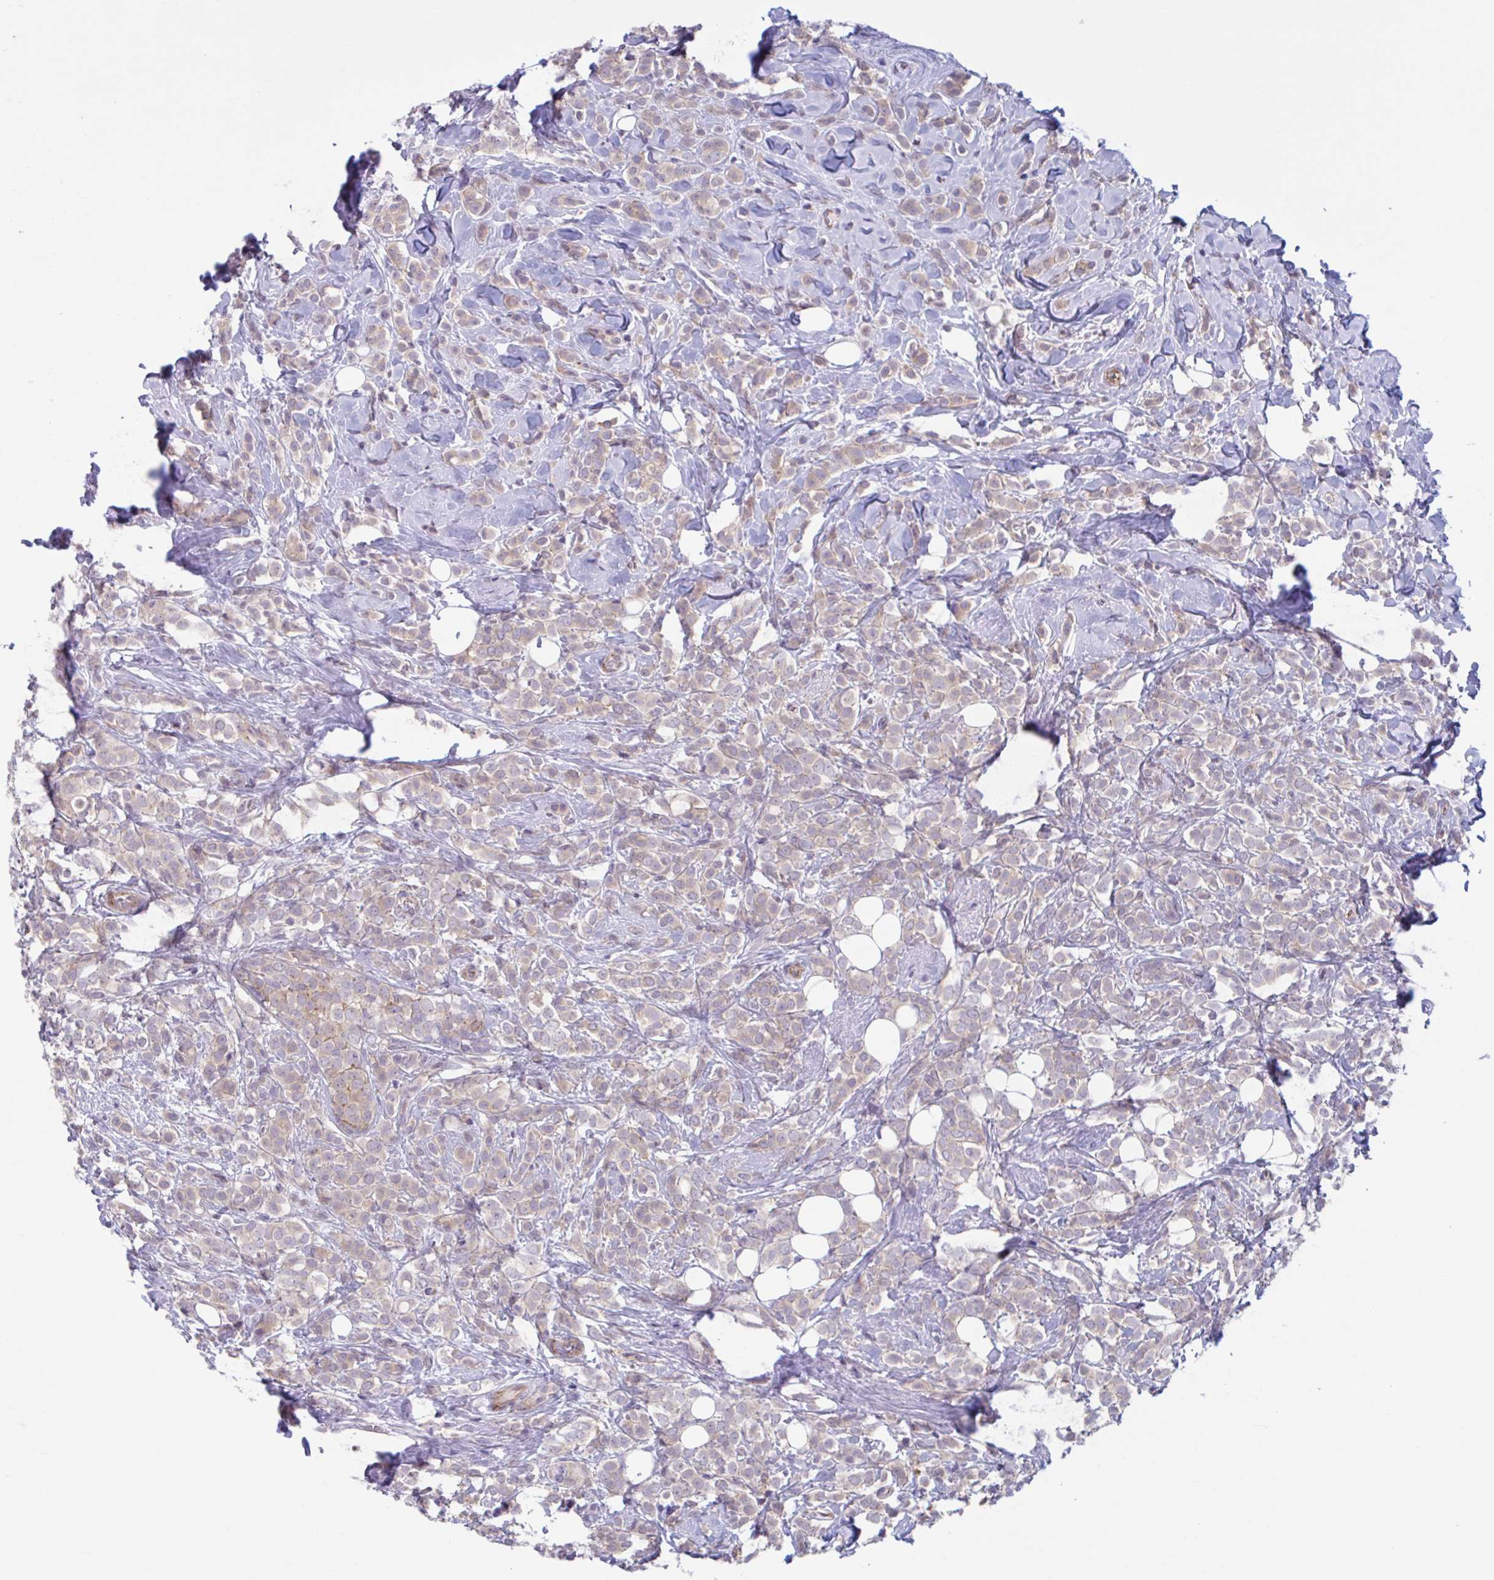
{"staining": {"intensity": "weak", "quantity": ">75%", "location": "cytoplasmic/membranous"}, "tissue": "breast cancer", "cell_type": "Tumor cells", "image_type": "cancer", "snomed": [{"axis": "morphology", "description": "Lobular carcinoma"}, {"axis": "topography", "description": "Breast"}], "caption": "Tumor cells exhibit low levels of weak cytoplasmic/membranous expression in about >75% of cells in breast lobular carcinoma.", "gene": "ADAT3", "patient": {"sex": "female", "age": 49}}